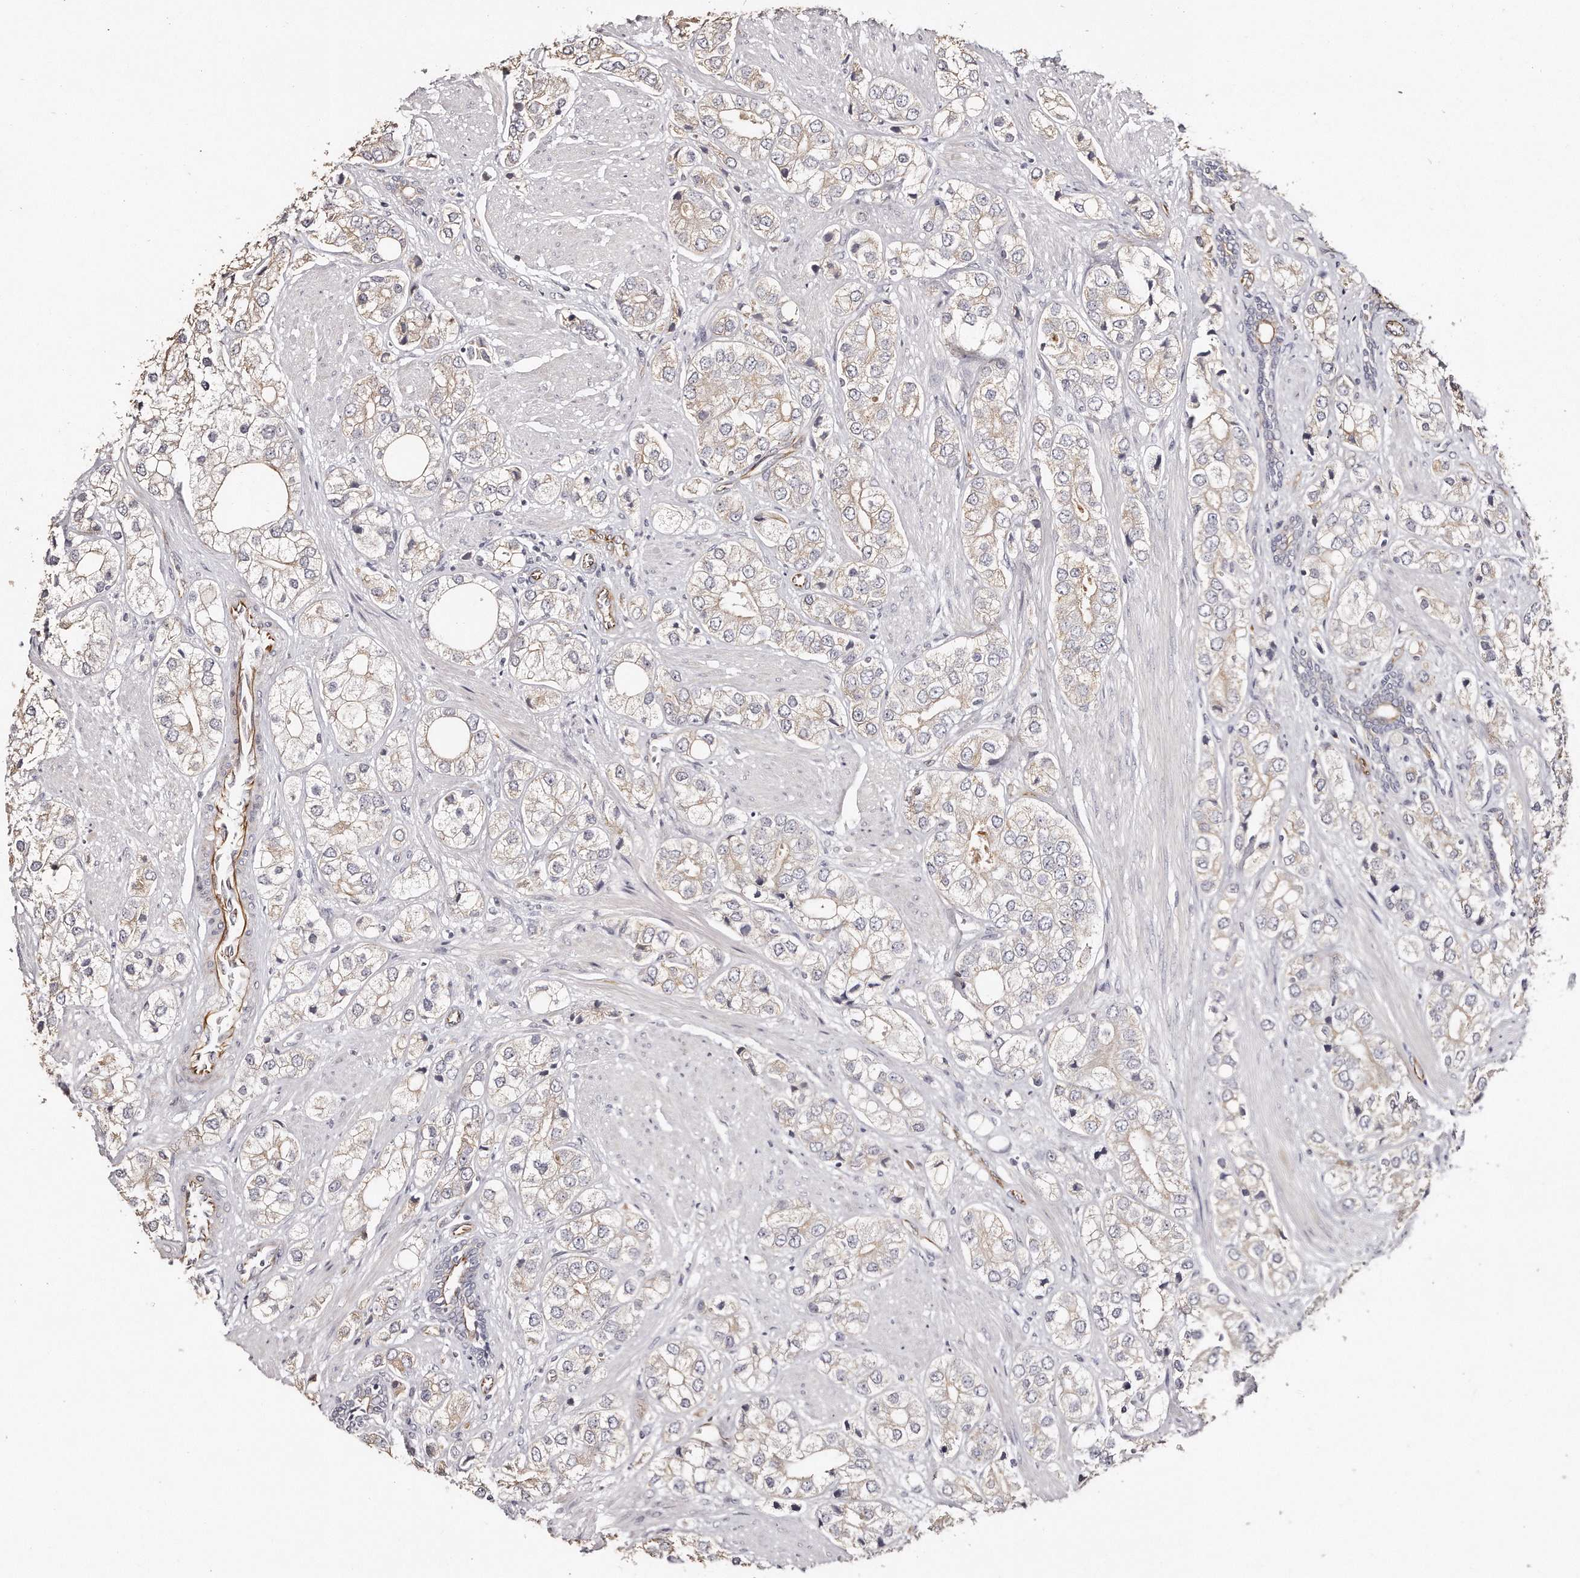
{"staining": {"intensity": "weak", "quantity": "<25%", "location": "cytoplasmic/membranous"}, "tissue": "prostate cancer", "cell_type": "Tumor cells", "image_type": "cancer", "snomed": [{"axis": "morphology", "description": "Adenocarcinoma, High grade"}, {"axis": "topography", "description": "Prostate"}], "caption": "This is a histopathology image of IHC staining of prostate cancer, which shows no staining in tumor cells.", "gene": "ZYG11A", "patient": {"sex": "male", "age": 50}}